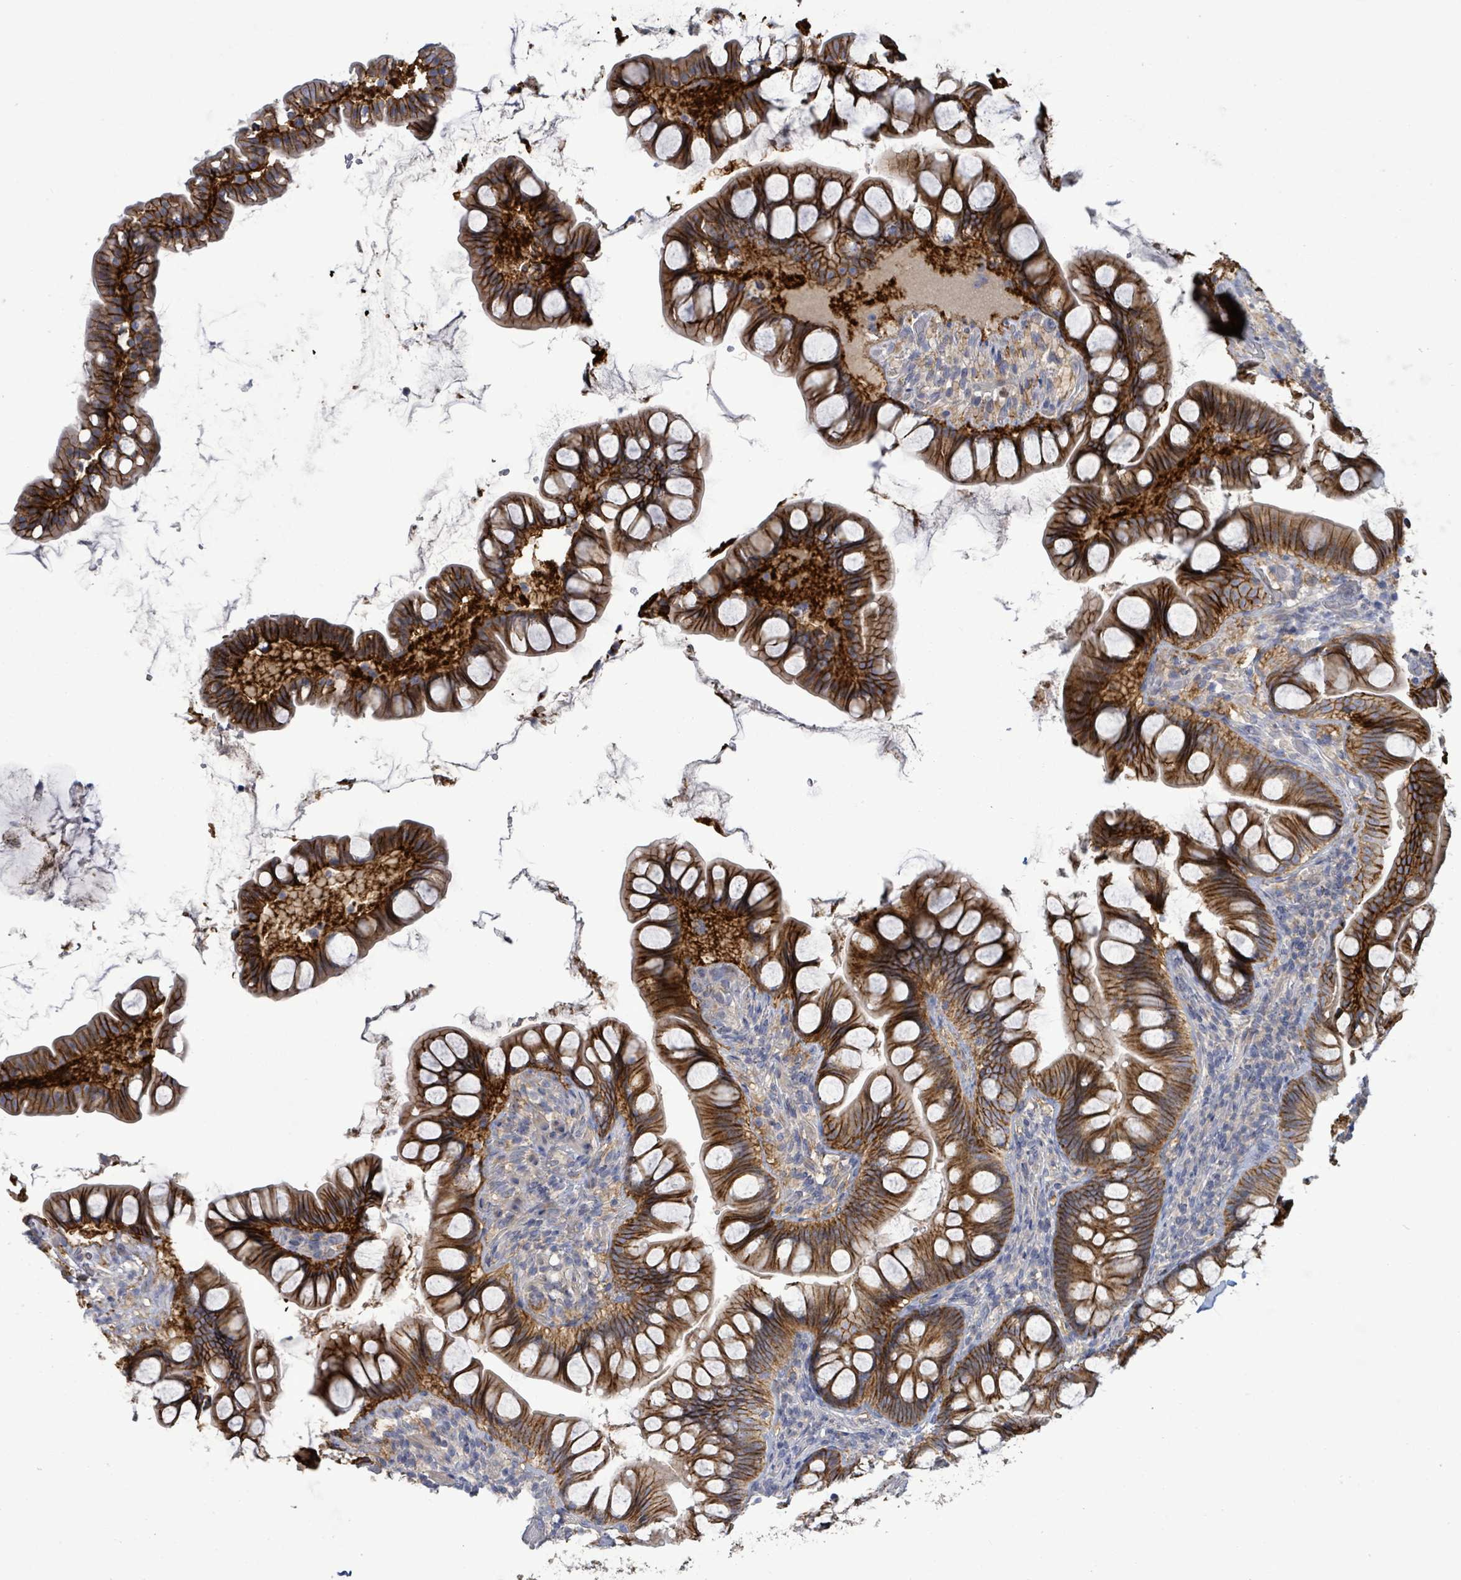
{"staining": {"intensity": "strong", "quantity": ">75%", "location": "cytoplasmic/membranous"}, "tissue": "small intestine", "cell_type": "Glandular cells", "image_type": "normal", "snomed": [{"axis": "morphology", "description": "Normal tissue, NOS"}, {"axis": "topography", "description": "Small intestine"}], "caption": "High-magnification brightfield microscopy of unremarkable small intestine stained with DAB (brown) and counterstained with hematoxylin (blue). glandular cells exhibit strong cytoplasmic/membranous expression is identified in approximately>75% of cells.", "gene": "HRAS", "patient": {"sex": "male", "age": 70}}